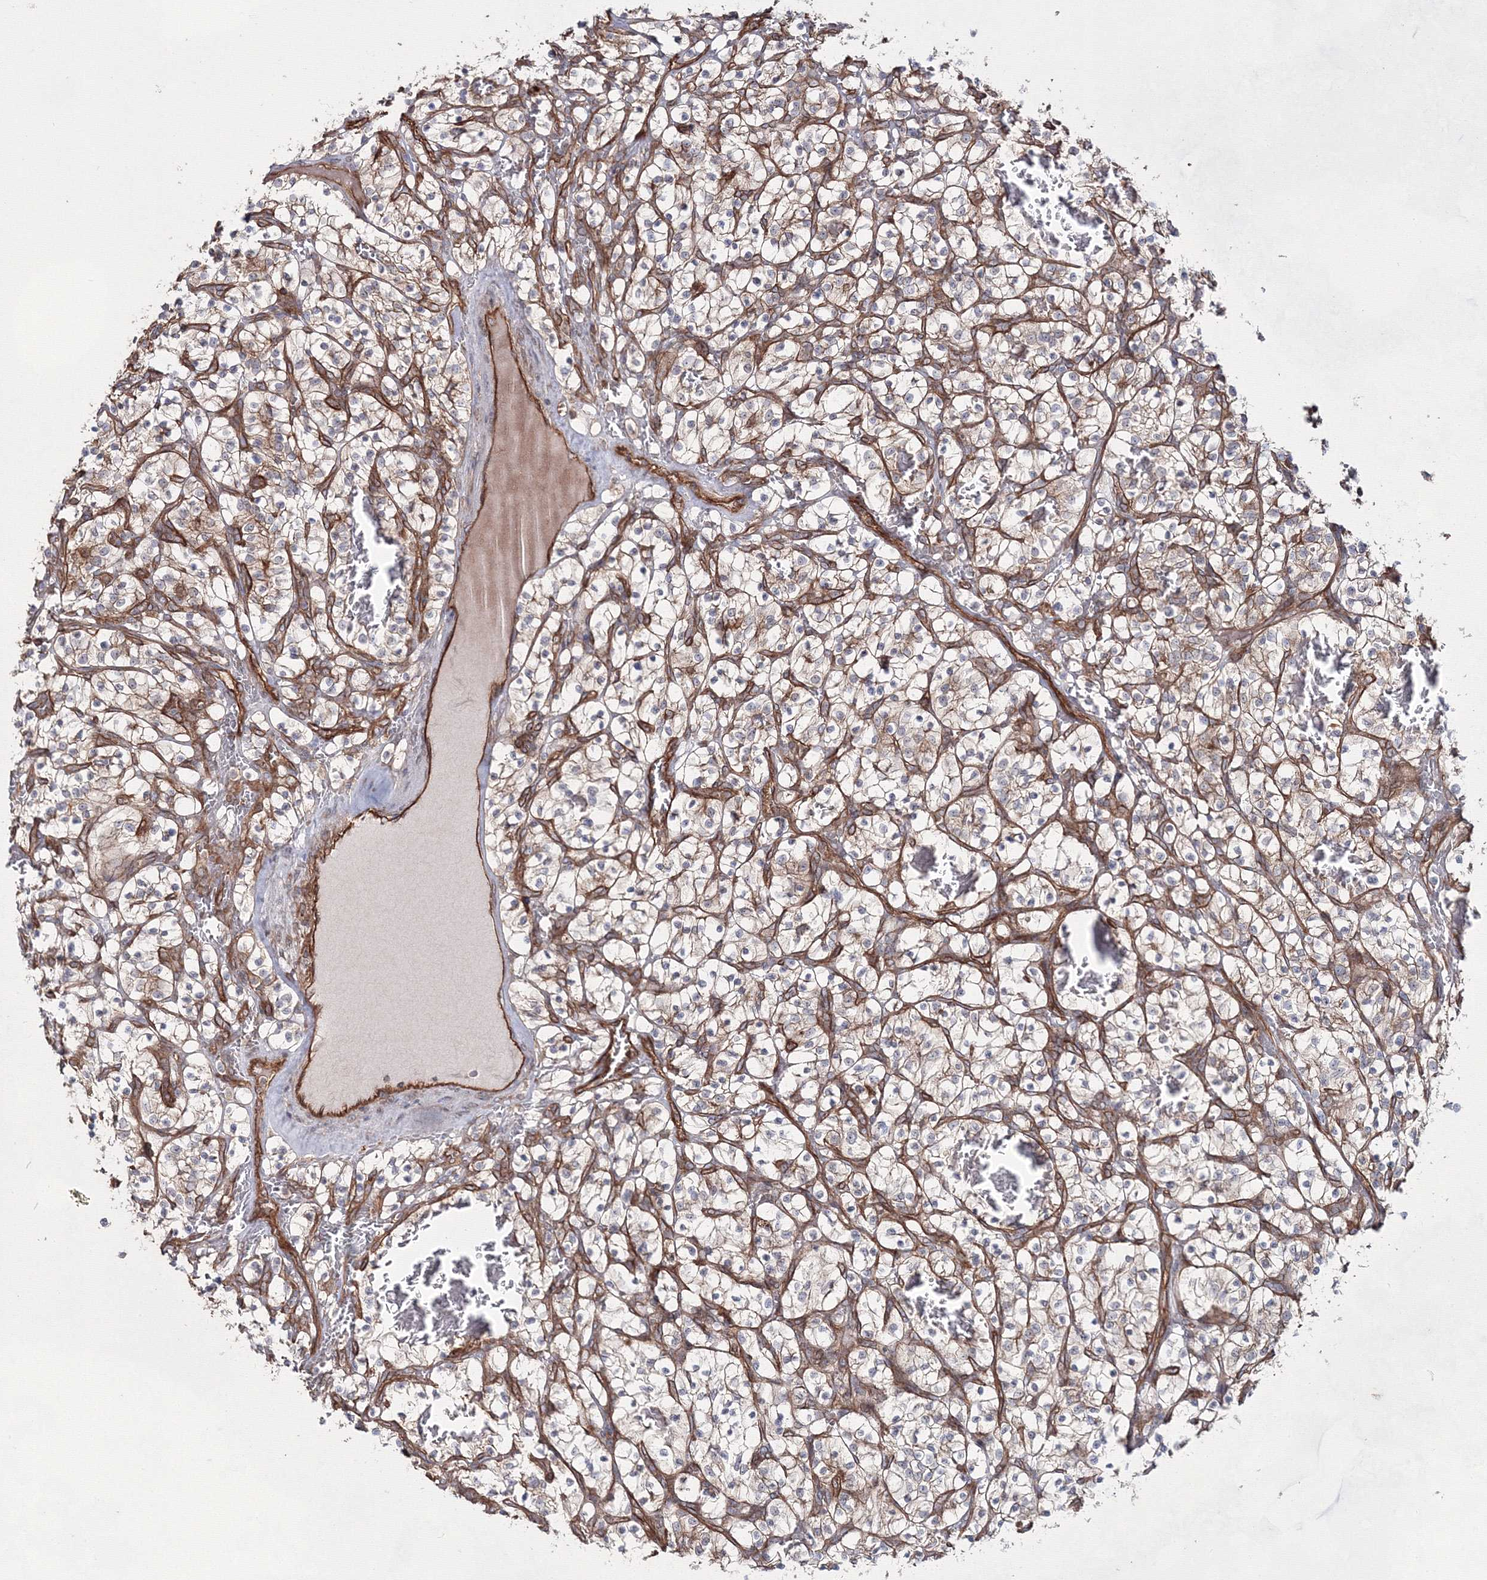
{"staining": {"intensity": "weak", "quantity": "25%-75%", "location": "cytoplasmic/membranous"}, "tissue": "renal cancer", "cell_type": "Tumor cells", "image_type": "cancer", "snomed": [{"axis": "morphology", "description": "Adenocarcinoma, NOS"}, {"axis": "topography", "description": "Kidney"}], "caption": "This image displays IHC staining of renal cancer (adenocarcinoma), with low weak cytoplasmic/membranous staining in about 25%-75% of tumor cells.", "gene": "EXOC6", "patient": {"sex": "female", "age": 57}}